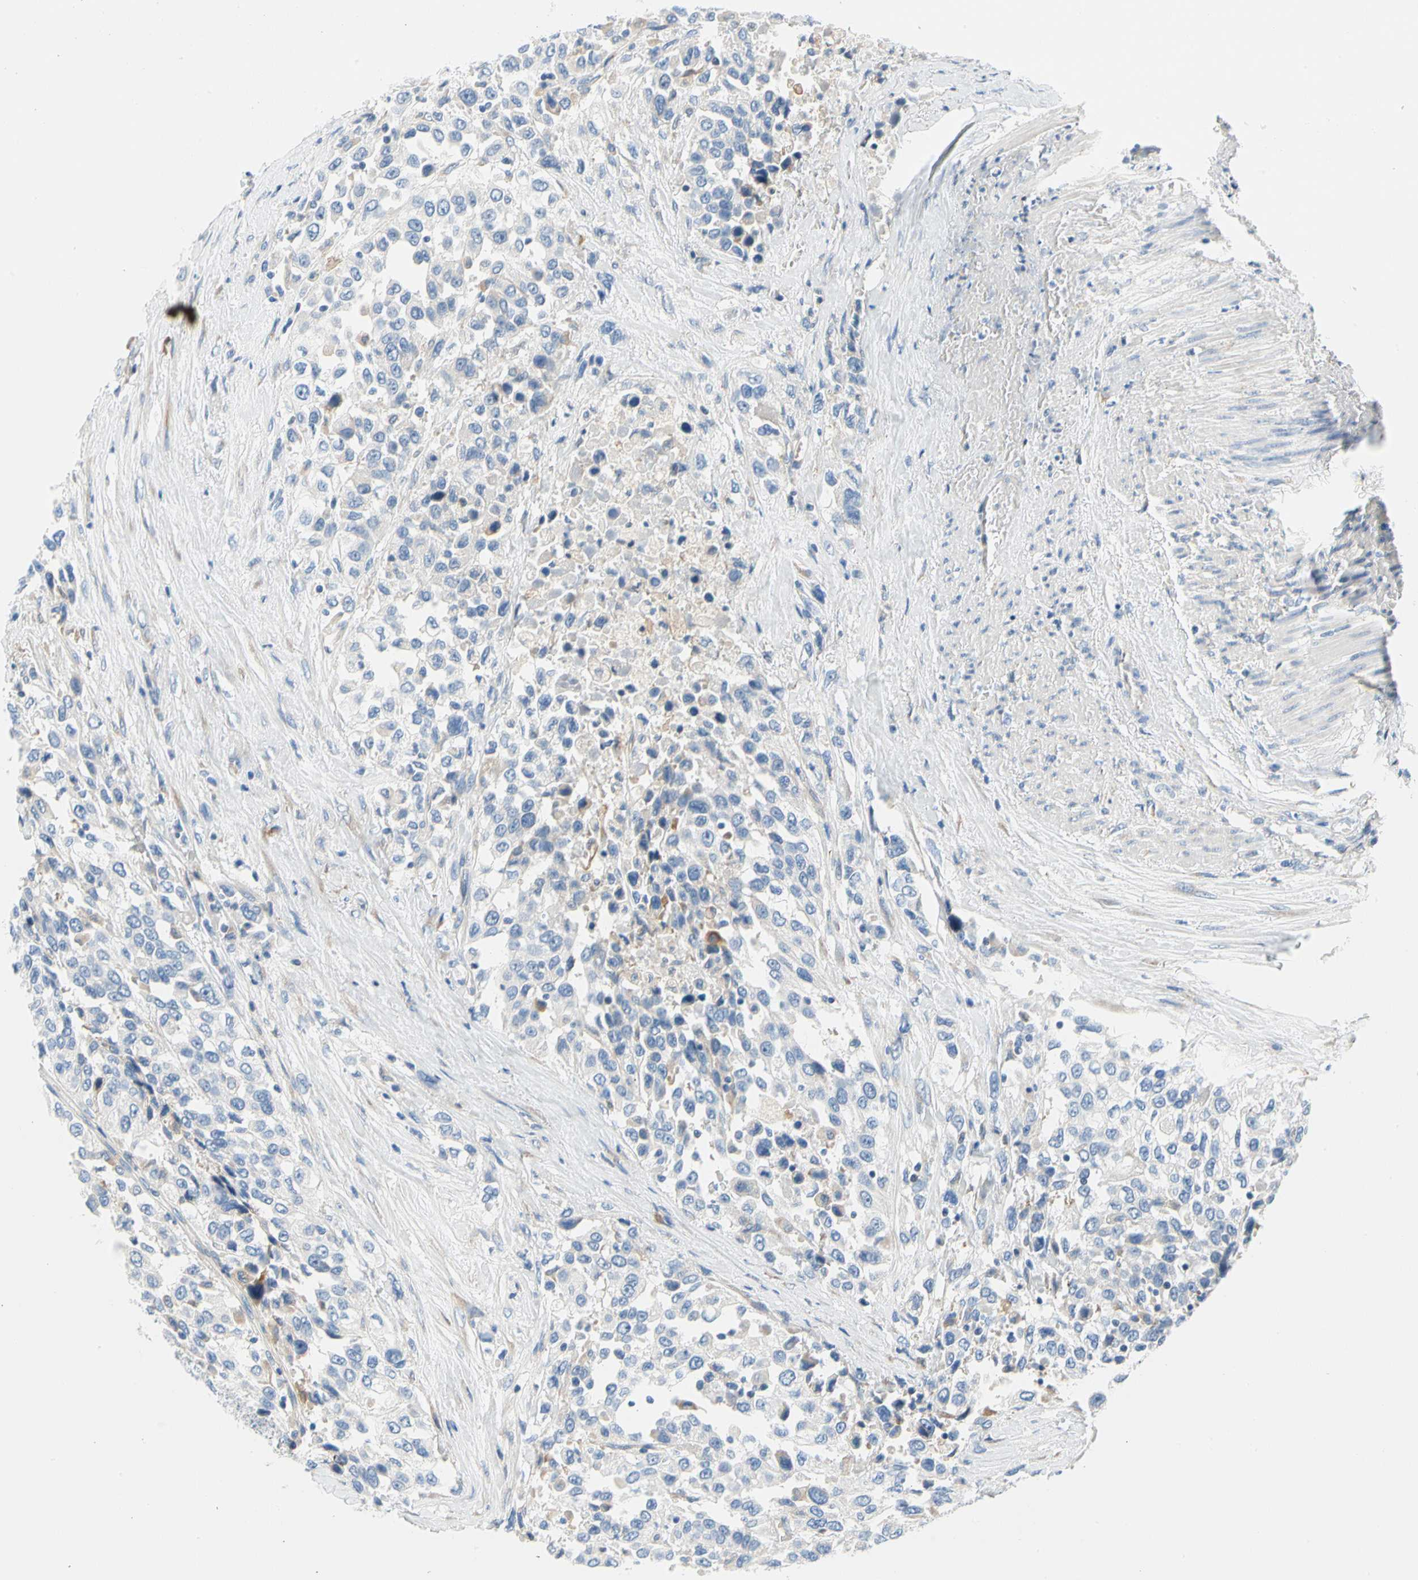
{"staining": {"intensity": "negative", "quantity": "none", "location": "none"}, "tissue": "urothelial cancer", "cell_type": "Tumor cells", "image_type": "cancer", "snomed": [{"axis": "morphology", "description": "Urothelial carcinoma, High grade"}, {"axis": "topography", "description": "Urinary bladder"}], "caption": "This is an immunohistochemistry photomicrograph of urothelial cancer. There is no positivity in tumor cells.", "gene": "STXBP1", "patient": {"sex": "female", "age": 80}}